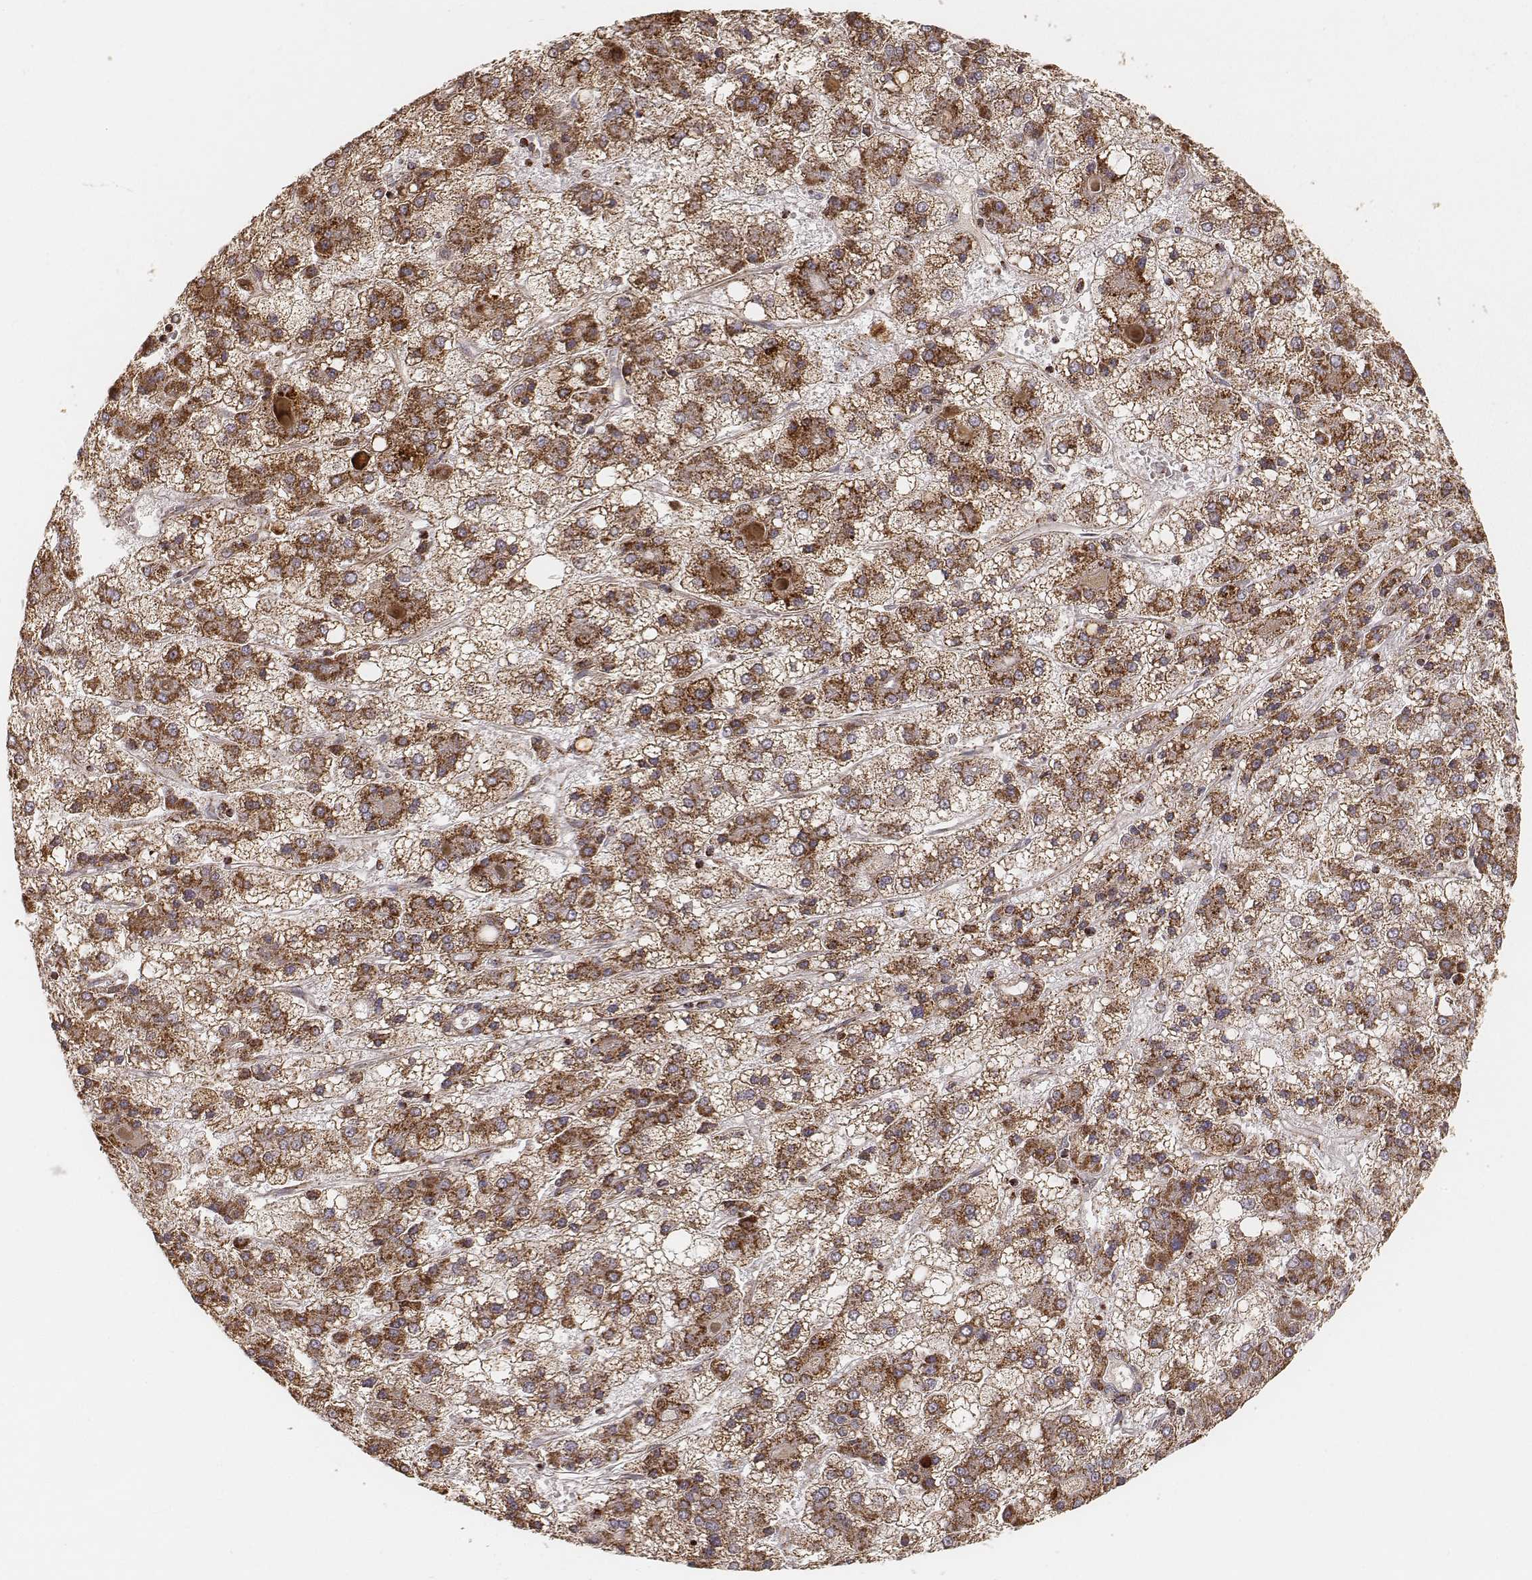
{"staining": {"intensity": "strong", "quantity": ">75%", "location": "cytoplasmic/membranous"}, "tissue": "liver cancer", "cell_type": "Tumor cells", "image_type": "cancer", "snomed": [{"axis": "morphology", "description": "Carcinoma, Hepatocellular, NOS"}, {"axis": "topography", "description": "Liver"}], "caption": "There is high levels of strong cytoplasmic/membranous expression in tumor cells of liver hepatocellular carcinoma, as demonstrated by immunohistochemical staining (brown color).", "gene": "CS", "patient": {"sex": "male", "age": 73}}